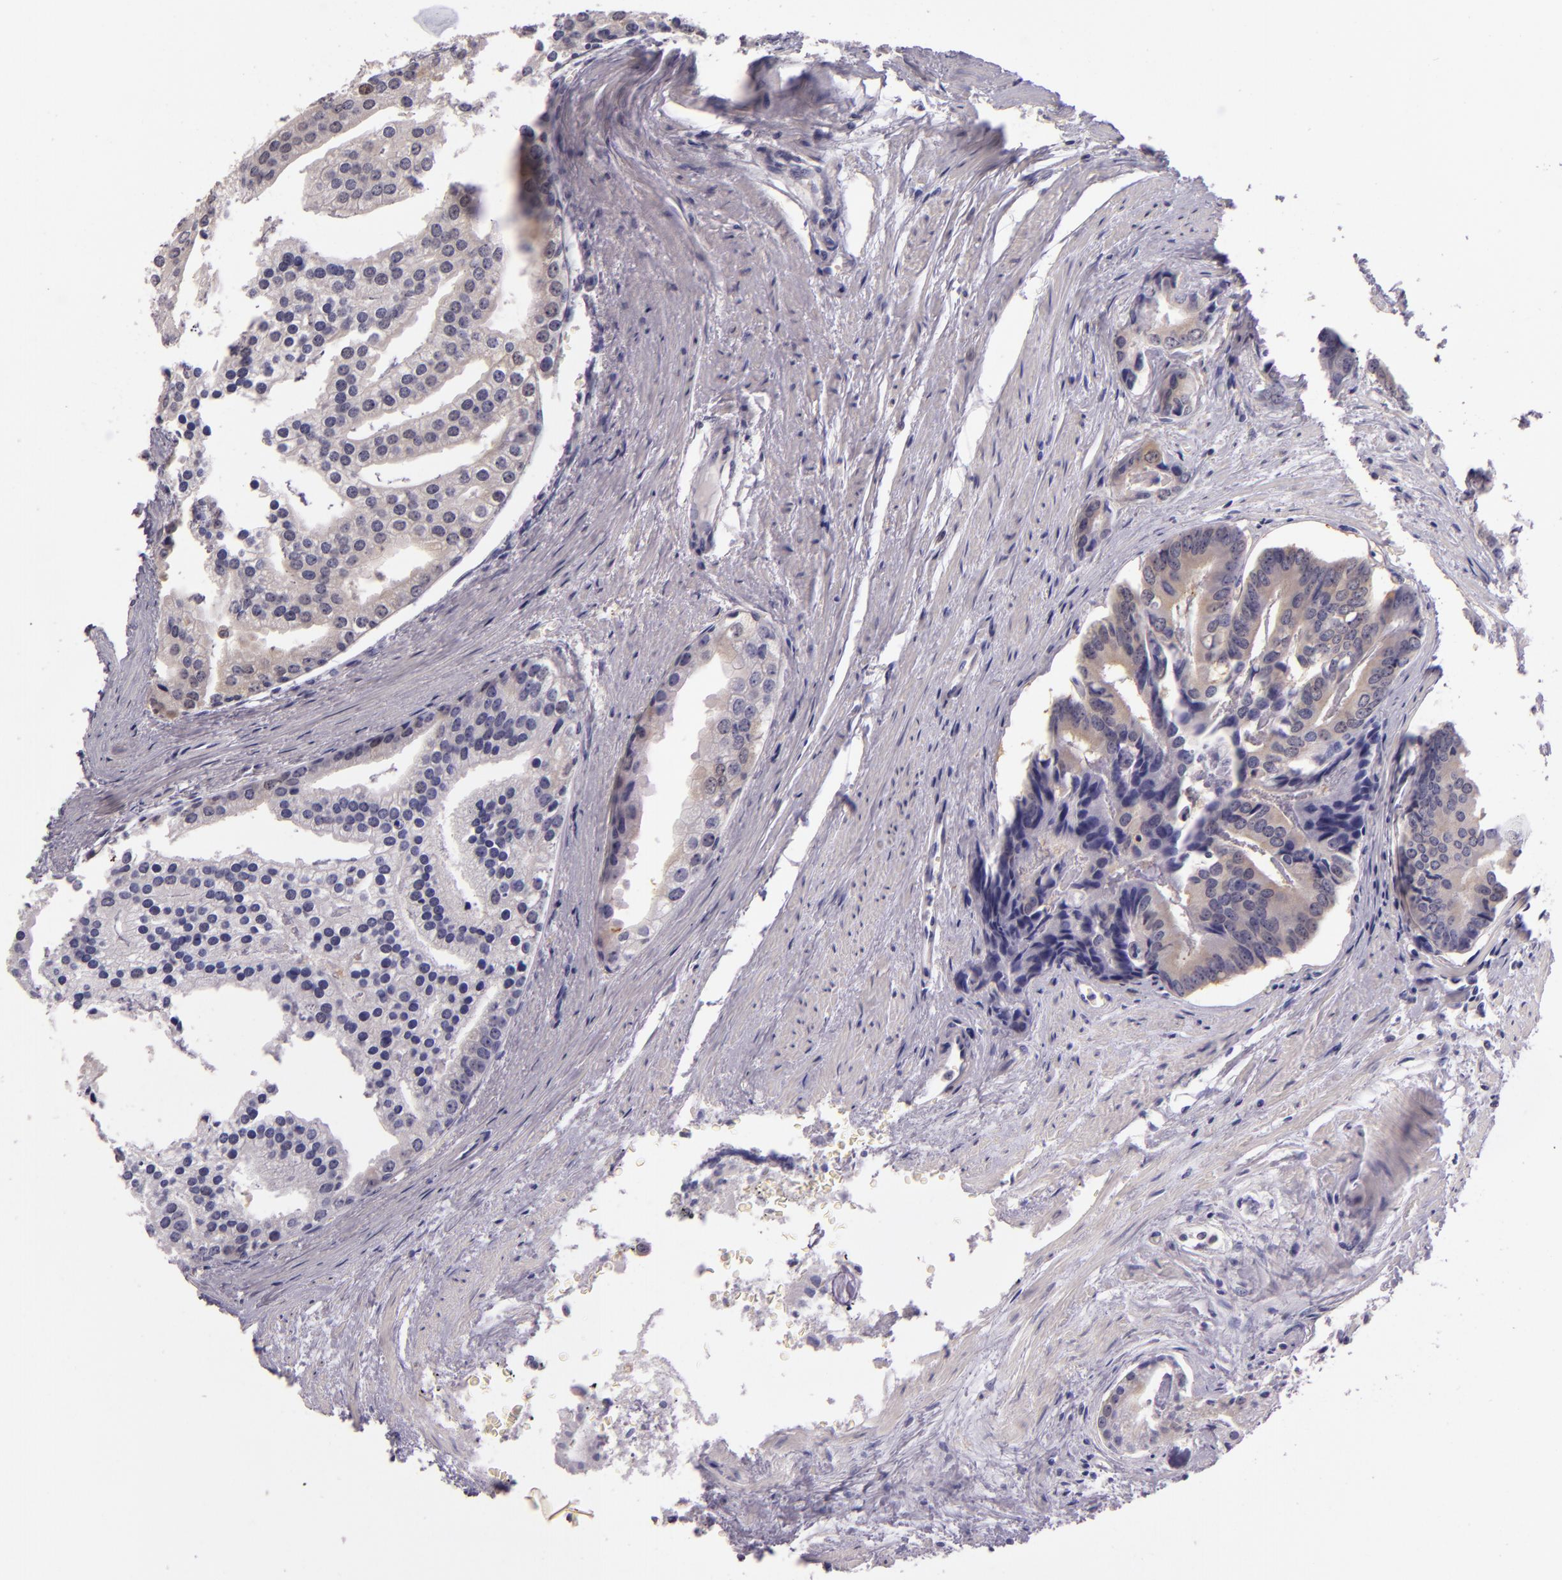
{"staining": {"intensity": "weak", "quantity": "25%-75%", "location": "cytoplasmic/membranous"}, "tissue": "prostate cancer", "cell_type": "Tumor cells", "image_type": "cancer", "snomed": [{"axis": "morphology", "description": "Adenocarcinoma, High grade"}, {"axis": "topography", "description": "Prostate"}], "caption": "Prostate cancer stained with a brown dye shows weak cytoplasmic/membranous positive positivity in approximately 25%-75% of tumor cells.", "gene": "HSPA8", "patient": {"sex": "male", "age": 56}}